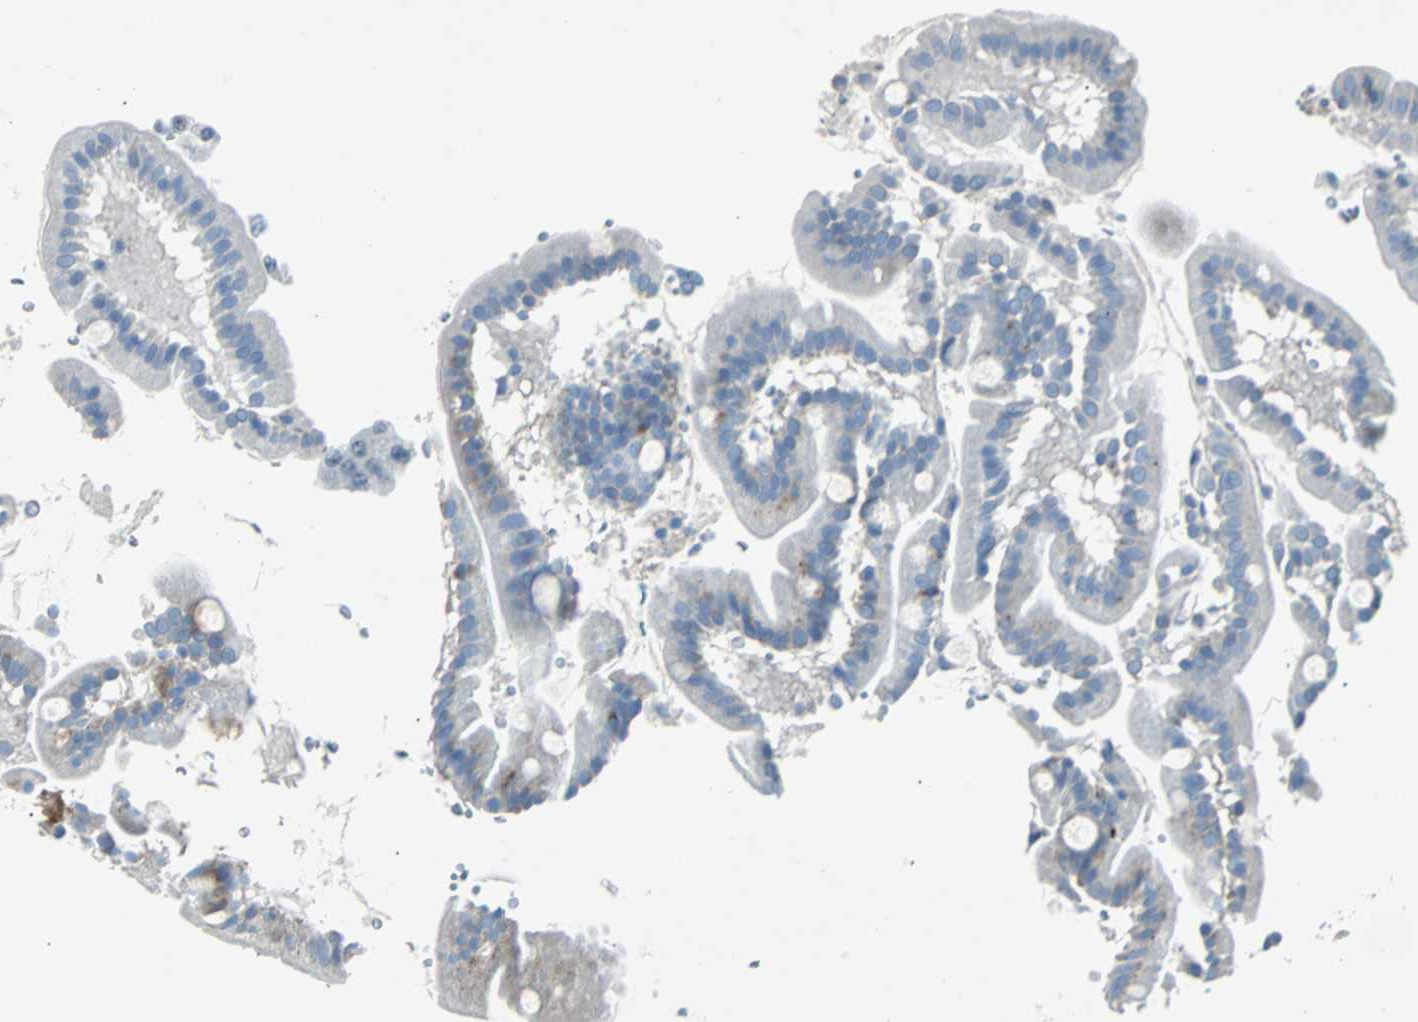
{"staining": {"intensity": "strong", "quantity": "<25%", "location": "cytoplasmic/membranous"}, "tissue": "duodenum", "cell_type": "Glandular cells", "image_type": "normal", "snomed": [{"axis": "morphology", "description": "Normal tissue, NOS"}, {"axis": "topography", "description": "Duodenum"}], "caption": "Benign duodenum reveals strong cytoplasmic/membranous expression in about <25% of glandular cells (DAB = brown stain, brightfield microscopy at high magnification)..", "gene": "BBC3", "patient": {"sex": "male", "age": 50}}